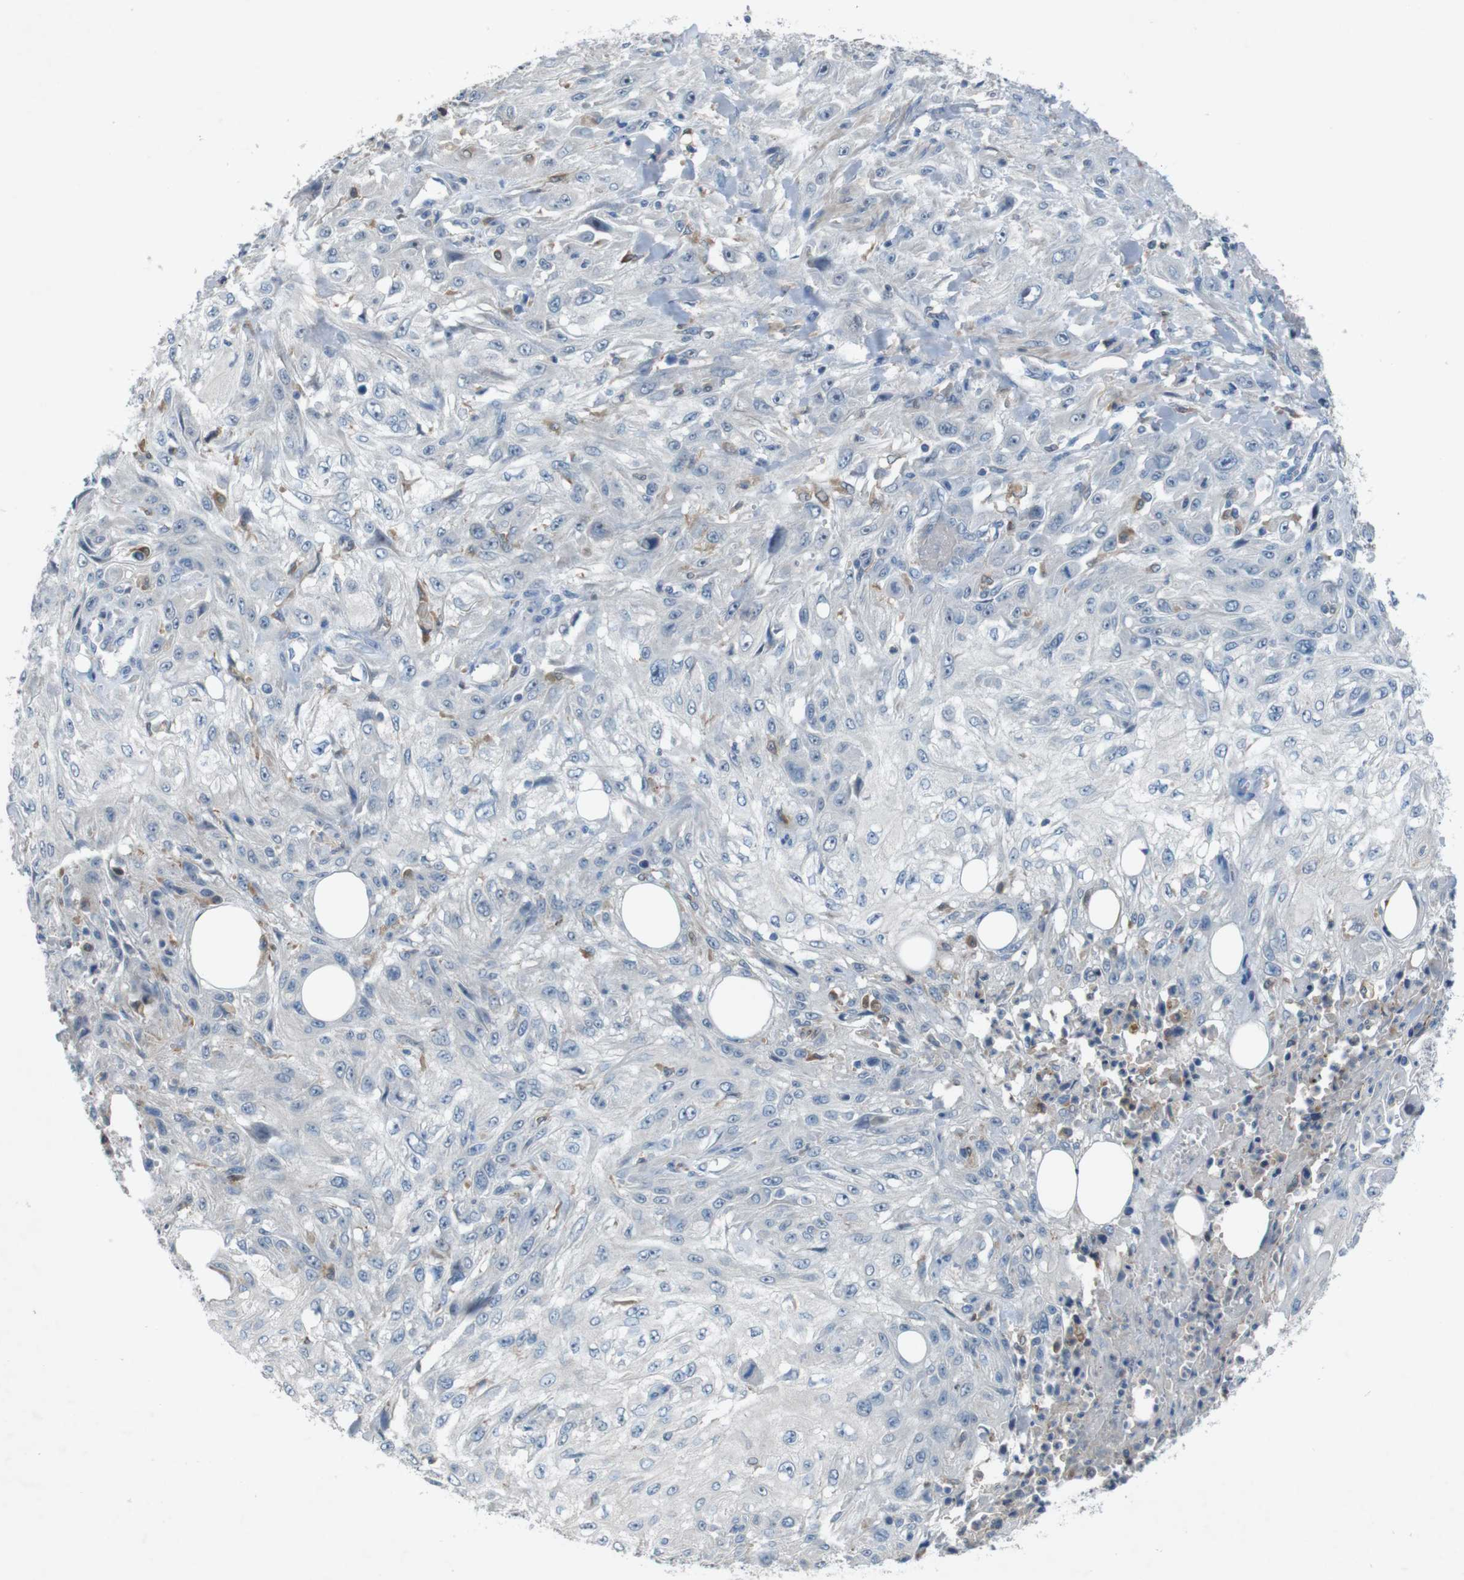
{"staining": {"intensity": "negative", "quantity": "none", "location": "none"}, "tissue": "skin cancer", "cell_type": "Tumor cells", "image_type": "cancer", "snomed": [{"axis": "morphology", "description": "Squamous cell carcinoma, NOS"}, {"axis": "topography", "description": "Skin"}], "caption": "Immunohistochemical staining of squamous cell carcinoma (skin) demonstrates no significant staining in tumor cells. (Stains: DAB IHC with hematoxylin counter stain, Microscopy: brightfield microscopy at high magnification).", "gene": "MOGAT3", "patient": {"sex": "male", "age": 75}}